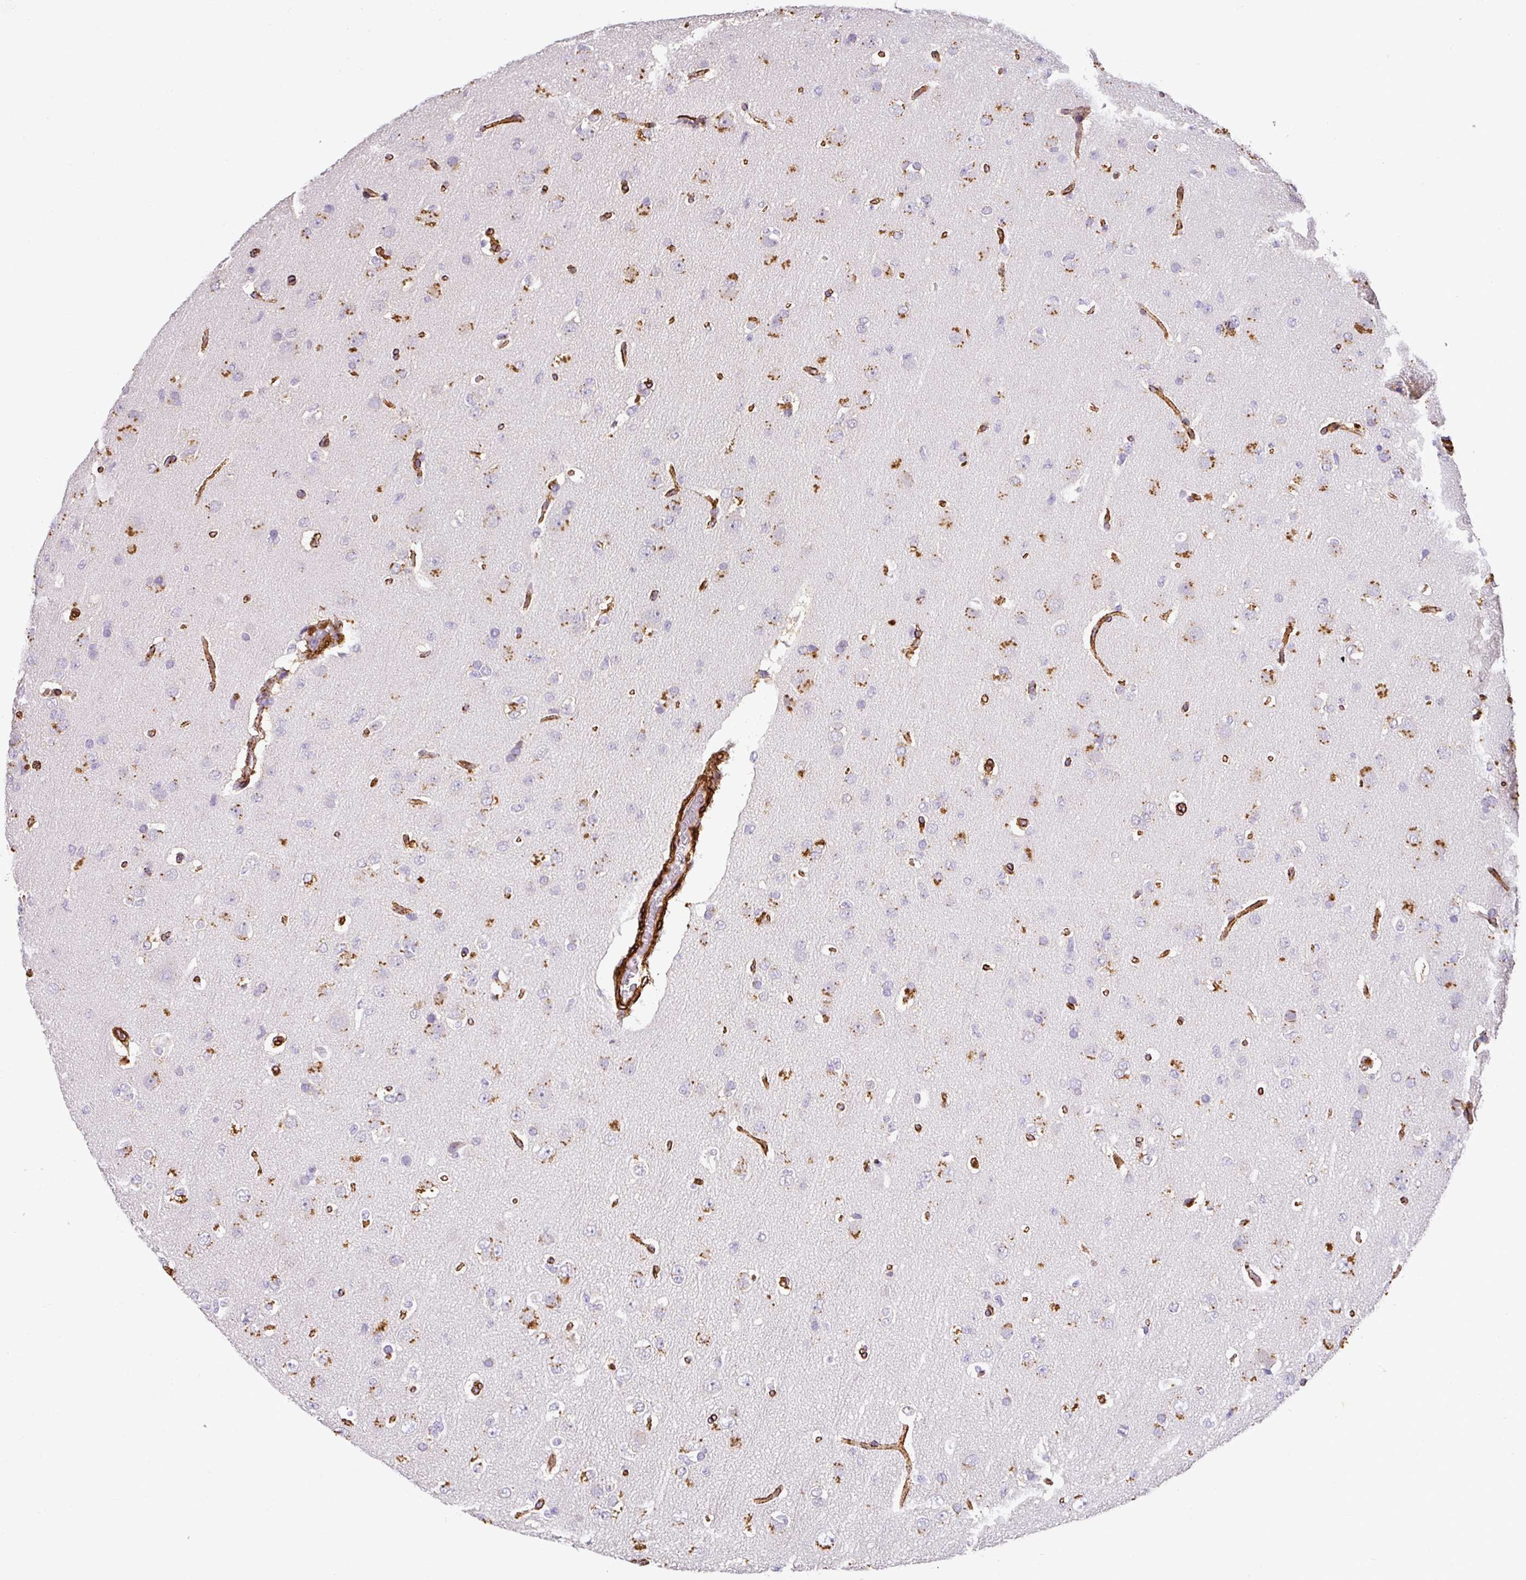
{"staining": {"intensity": "negative", "quantity": "none", "location": "none"}, "tissue": "glioma", "cell_type": "Tumor cells", "image_type": "cancer", "snomed": [{"axis": "morphology", "description": "Glioma, malignant, Low grade"}, {"axis": "topography", "description": "Brain"}], "caption": "Glioma was stained to show a protein in brown. There is no significant positivity in tumor cells. Nuclei are stained in blue.", "gene": "SLC25A17", "patient": {"sex": "female", "age": 33}}